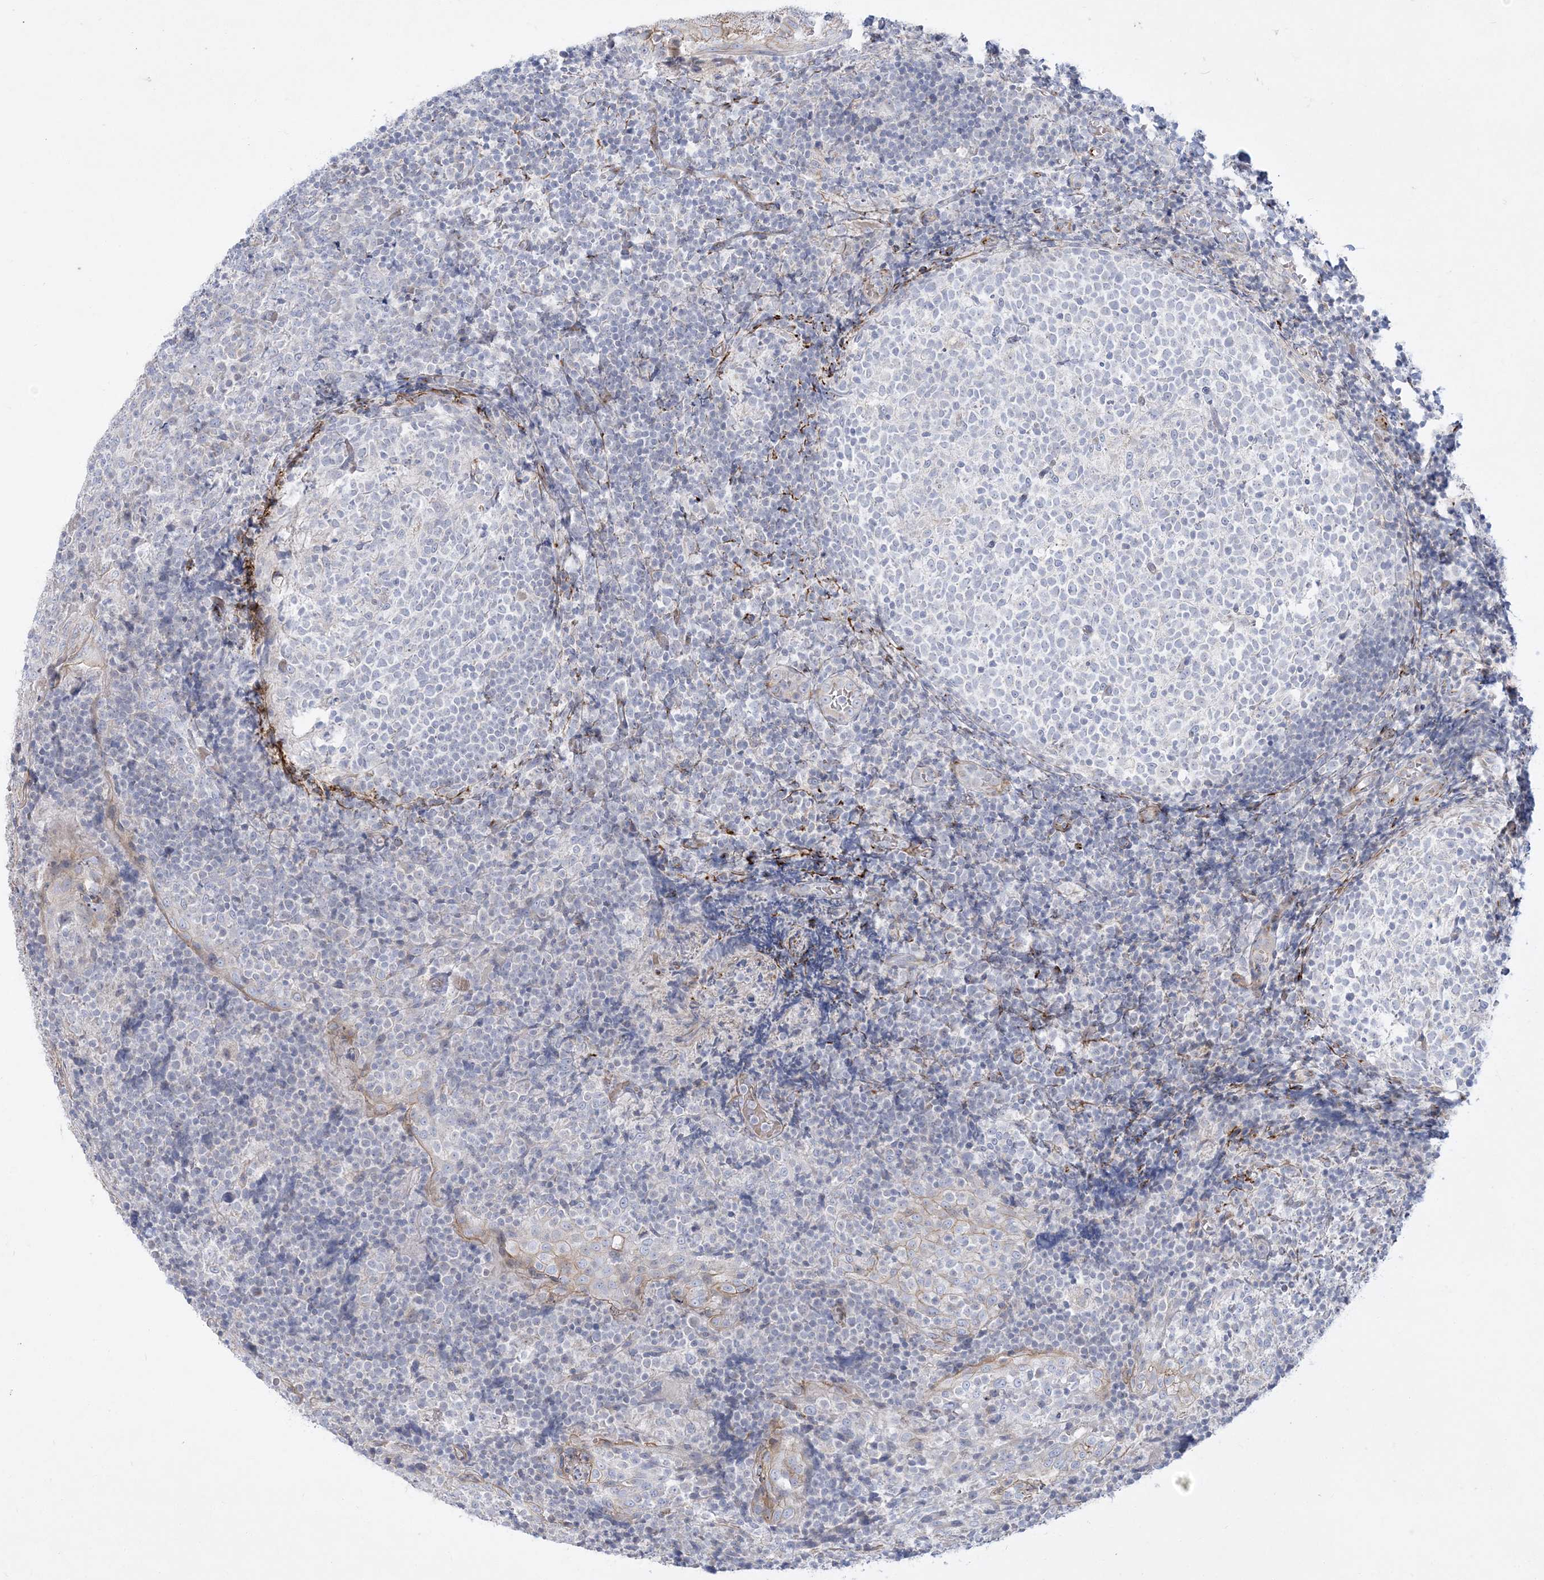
{"staining": {"intensity": "negative", "quantity": "none", "location": "none"}, "tissue": "tonsil", "cell_type": "Germinal center cells", "image_type": "normal", "snomed": [{"axis": "morphology", "description": "Normal tissue, NOS"}, {"axis": "topography", "description": "Tonsil"}], "caption": "IHC micrograph of unremarkable tonsil stained for a protein (brown), which shows no staining in germinal center cells.", "gene": "GPAT2", "patient": {"sex": "female", "age": 19}}